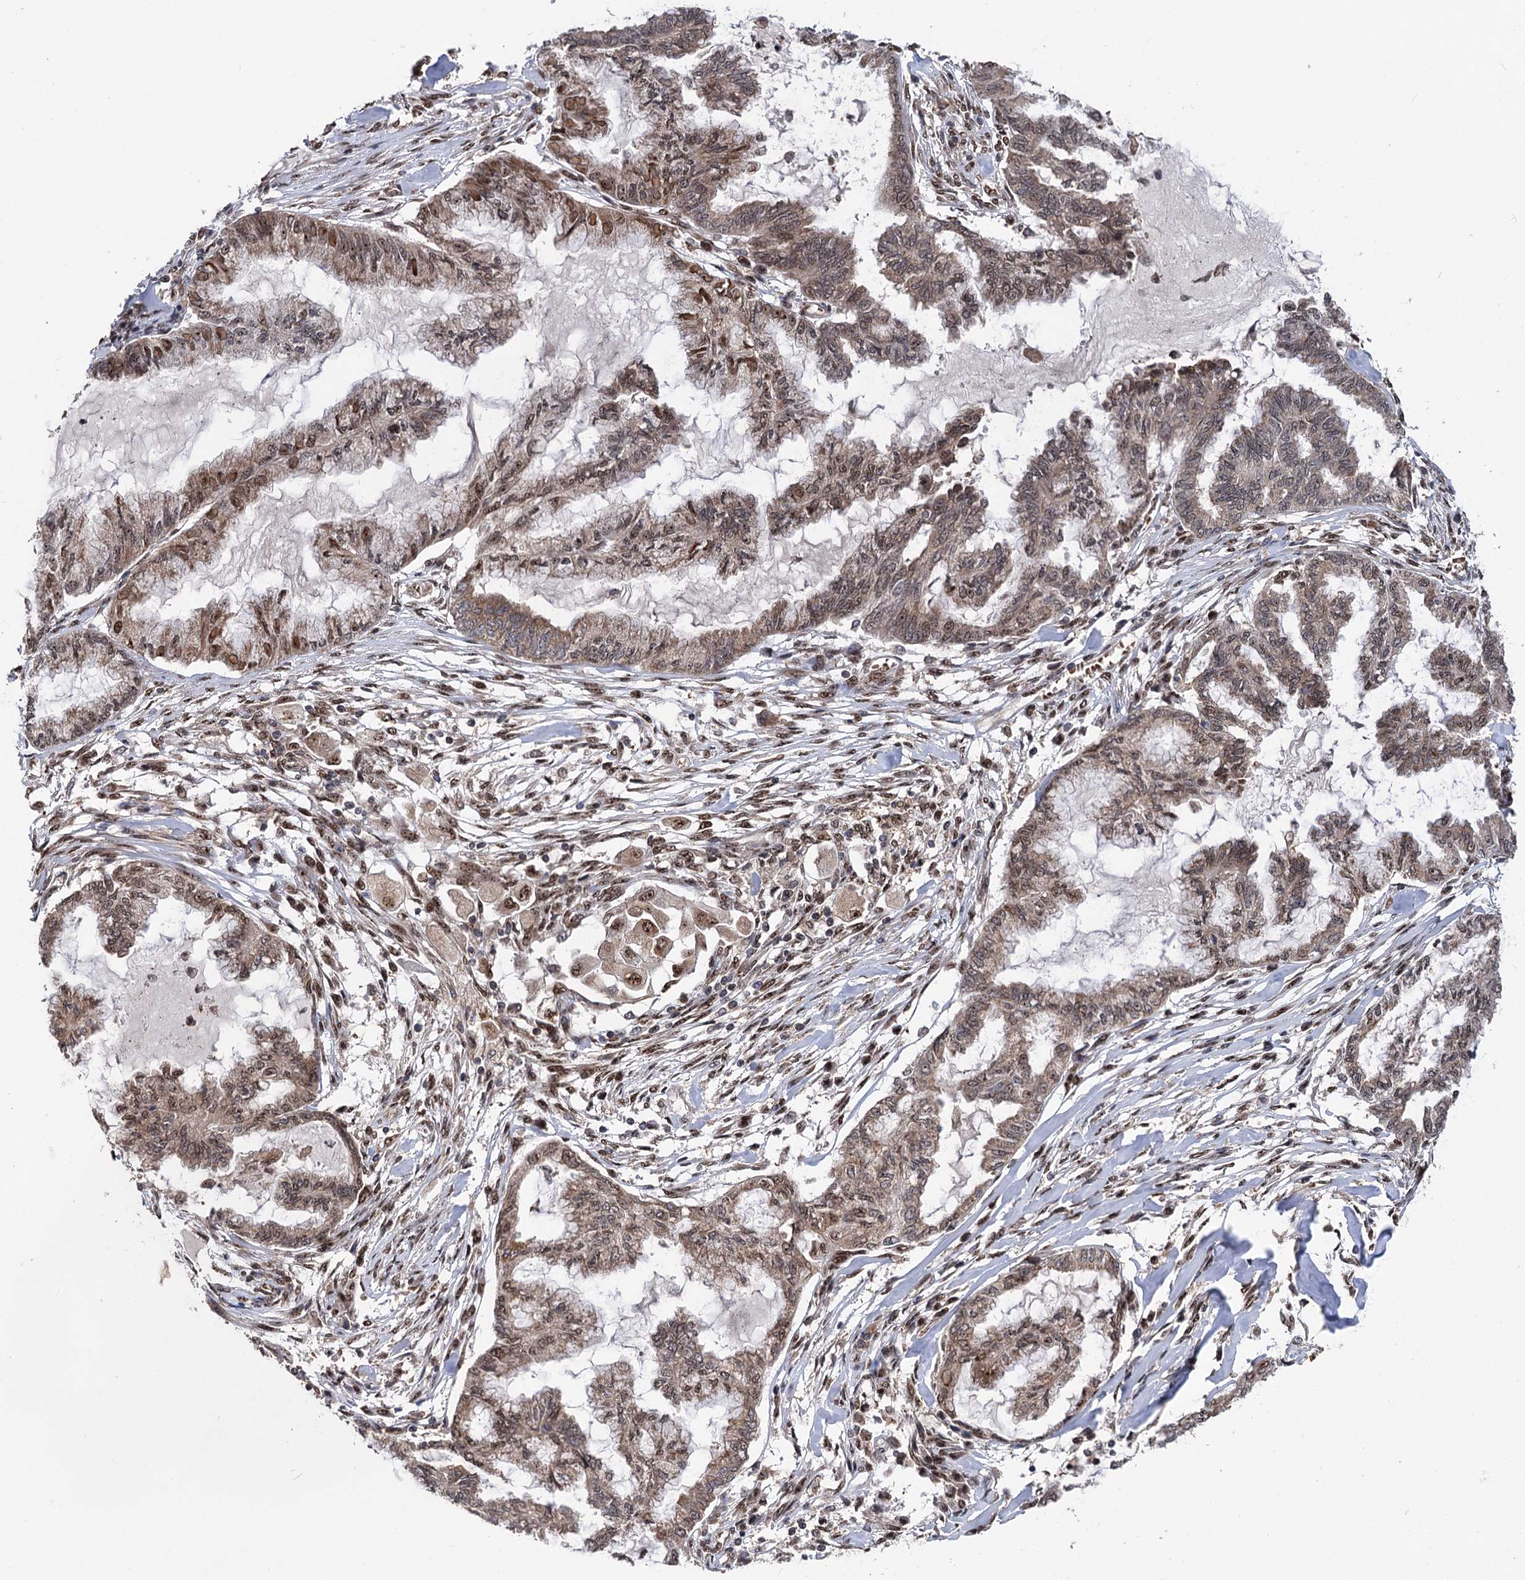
{"staining": {"intensity": "weak", "quantity": ">75%", "location": "cytoplasmic/membranous,nuclear"}, "tissue": "endometrial cancer", "cell_type": "Tumor cells", "image_type": "cancer", "snomed": [{"axis": "morphology", "description": "Adenocarcinoma, NOS"}, {"axis": "topography", "description": "Endometrium"}], "caption": "A brown stain shows weak cytoplasmic/membranous and nuclear expression of a protein in human adenocarcinoma (endometrial) tumor cells.", "gene": "MESD", "patient": {"sex": "female", "age": 86}}